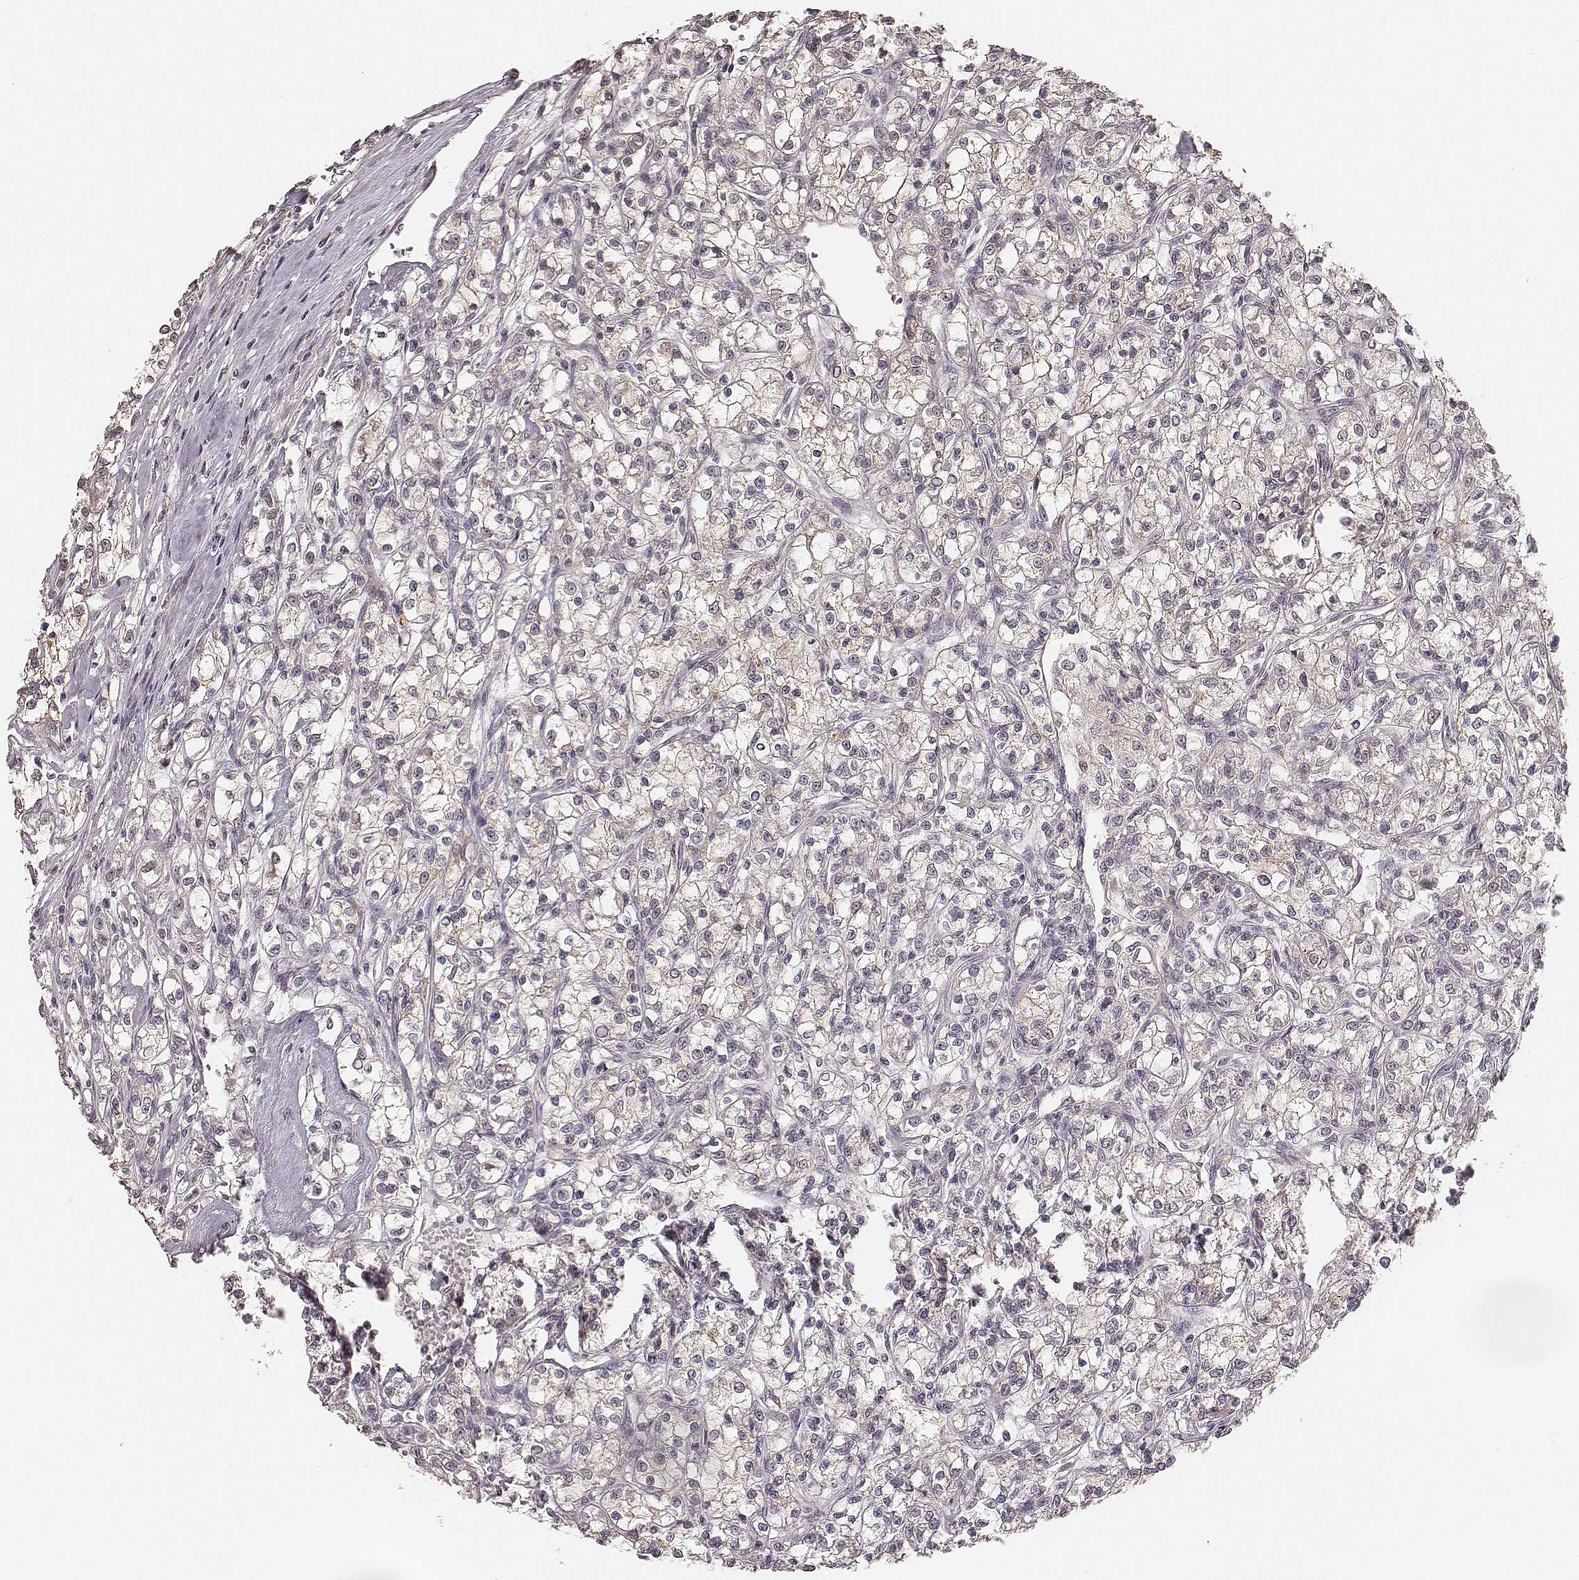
{"staining": {"intensity": "weak", "quantity": ">75%", "location": "cytoplasmic/membranous"}, "tissue": "renal cancer", "cell_type": "Tumor cells", "image_type": "cancer", "snomed": [{"axis": "morphology", "description": "Adenocarcinoma, NOS"}, {"axis": "topography", "description": "Kidney"}], "caption": "Tumor cells demonstrate weak cytoplasmic/membranous expression in approximately >75% of cells in adenocarcinoma (renal). (IHC, brightfield microscopy, high magnification).", "gene": "LY6K", "patient": {"sex": "female", "age": 59}}